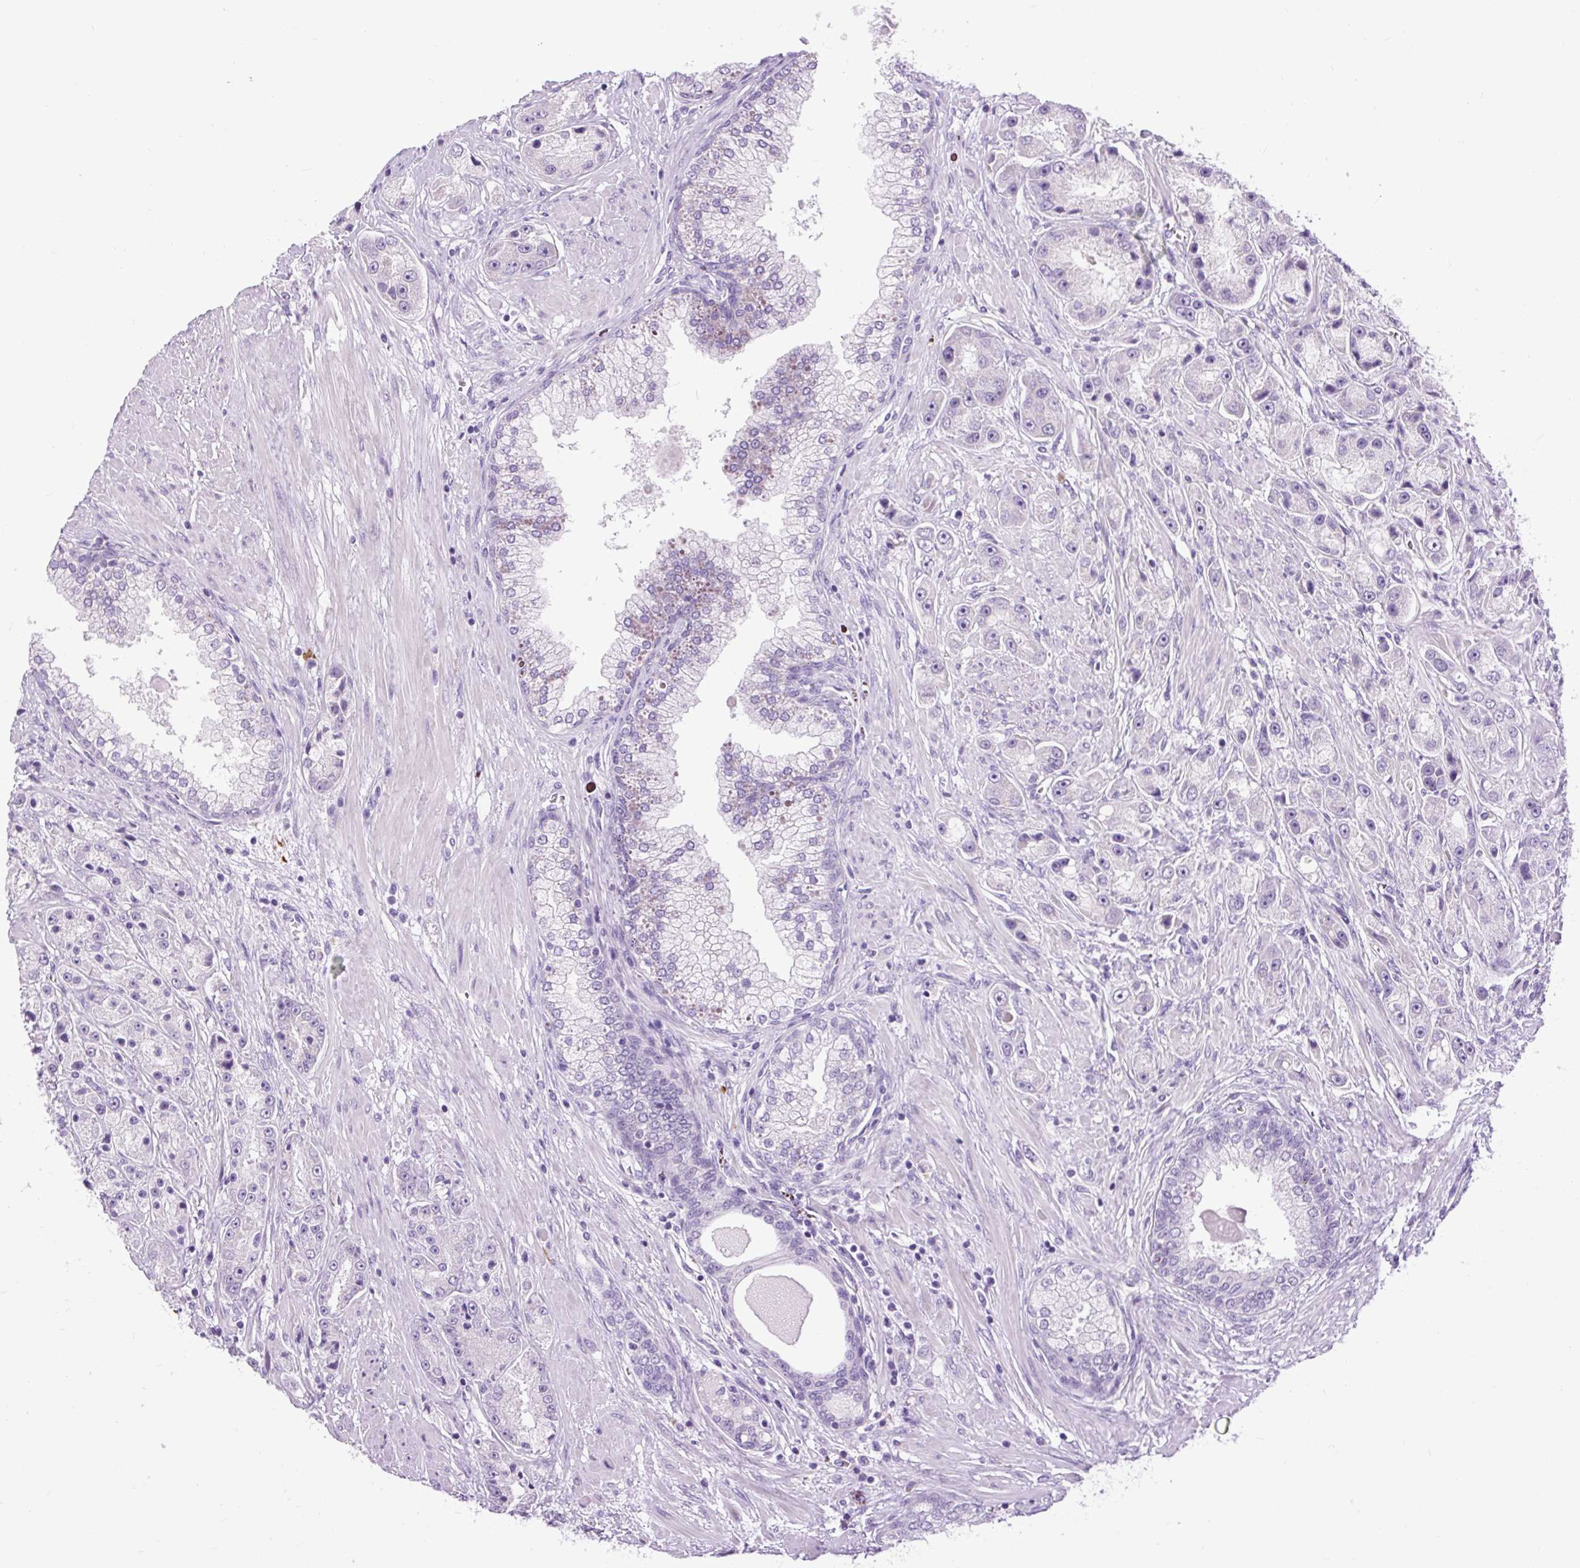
{"staining": {"intensity": "negative", "quantity": "none", "location": "none"}, "tissue": "prostate cancer", "cell_type": "Tumor cells", "image_type": "cancer", "snomed": [{"axis": "morphology", "description": "Adenocarcinoma, High grade"}, {"axis": "topography", "description": "Prostate"}], "caption": "There is no significant expression in tumor cells of prostate cancer. Brightfield microscopy of IHC stained with DAB (3,3'-diaminobenzidine) (brown) and hematoxylin (blue), captured at high magnification.", "gene": "FABP7", "patient": {"sex": "male", "age": 67}}